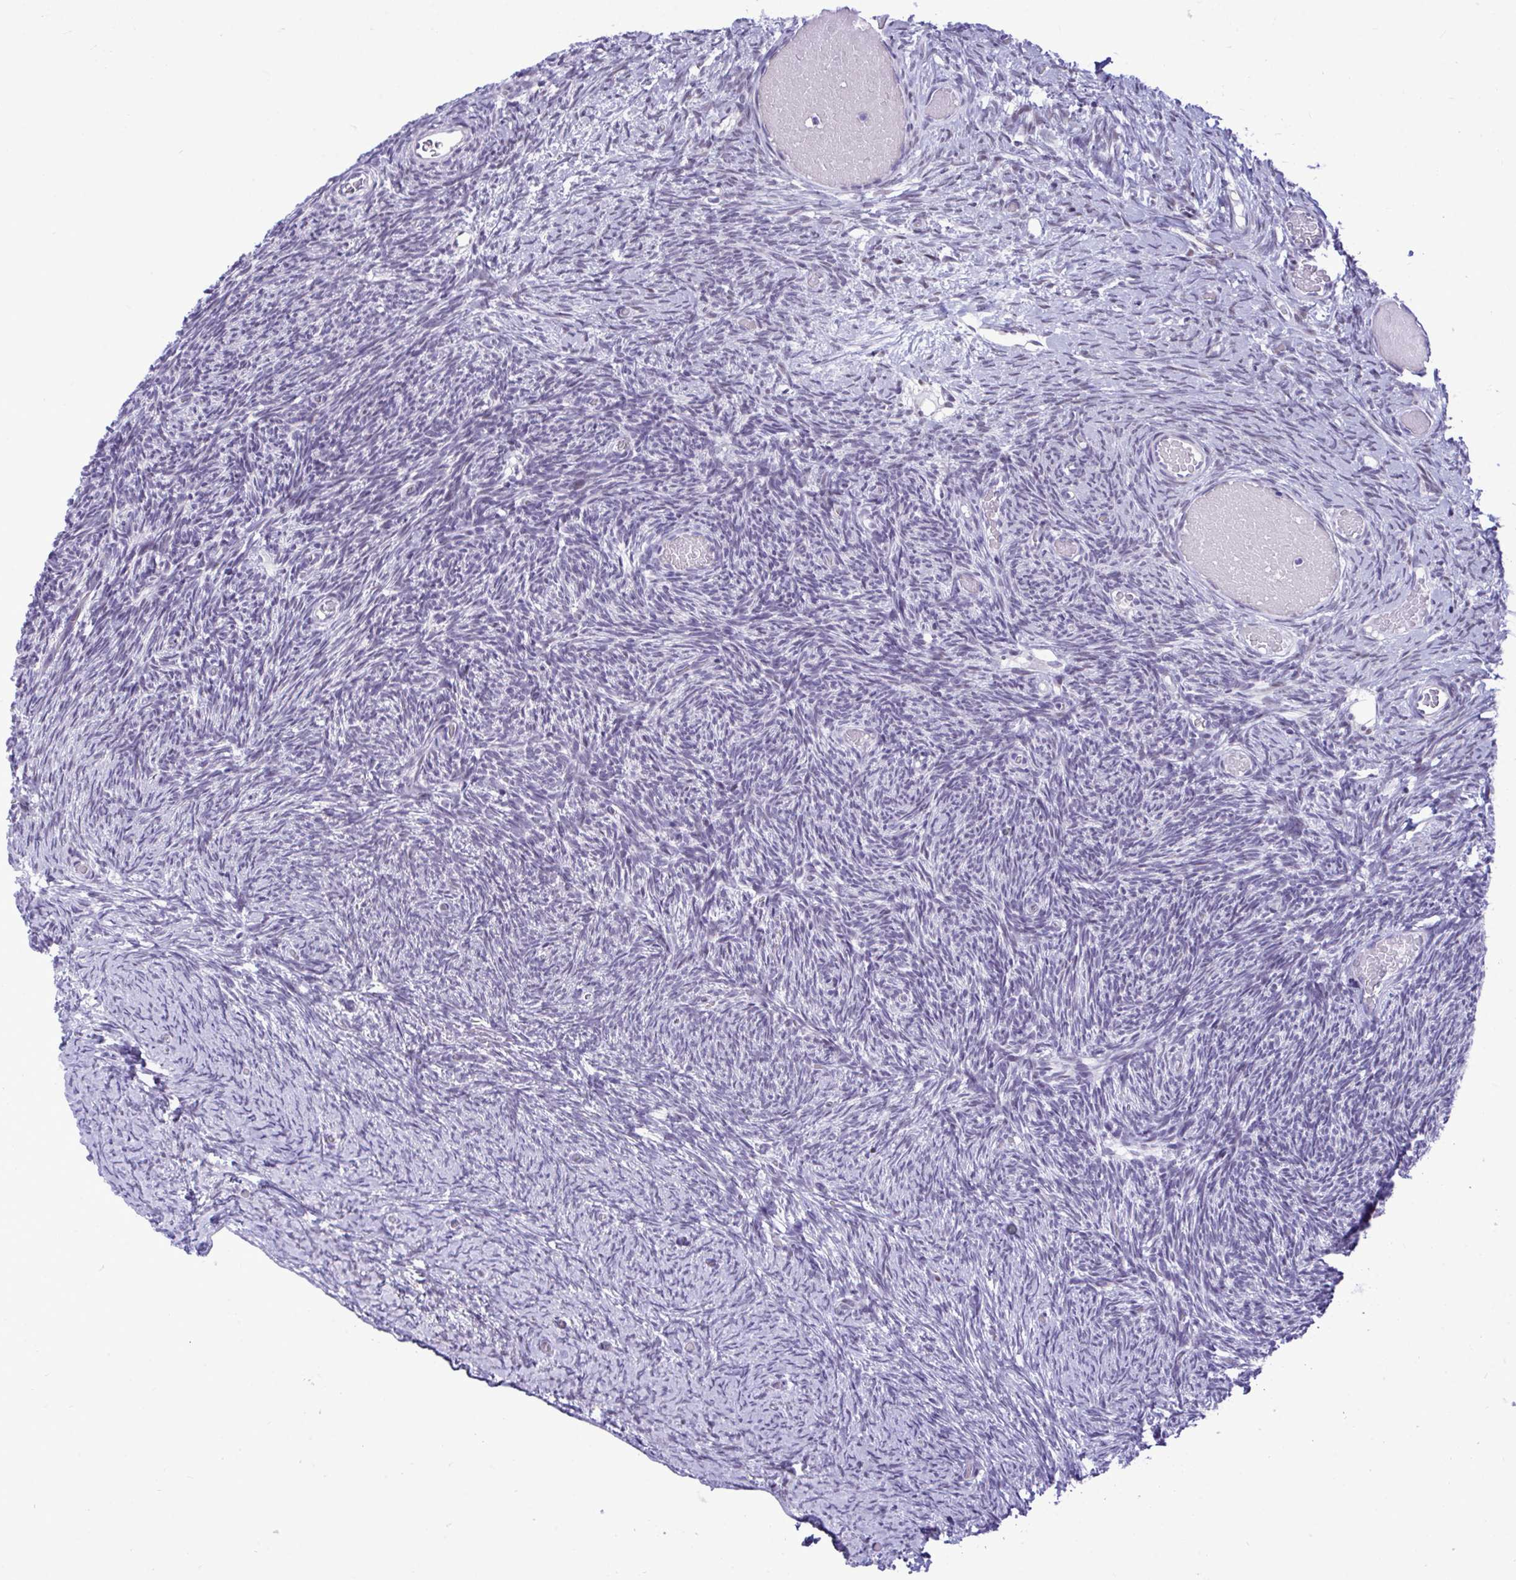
{"staining": {"intensity": "negative", "quantity": "none", "location": "none"}, "tissue": "ovary", "cell_type": "Ovarian stroma cells", "image_type": "normal", "snomed": [{"axis": "morphology", "description": "Normal tissue, NOS"}, {"axis": "topography", "description": "Ovary"}], "caption": "The immunohistochemistry histopathology image has no significant staining in ovarian stroma cells of ovary.", "gene": "C1QL2", "patient": {"sex": "female", "age": 39}}